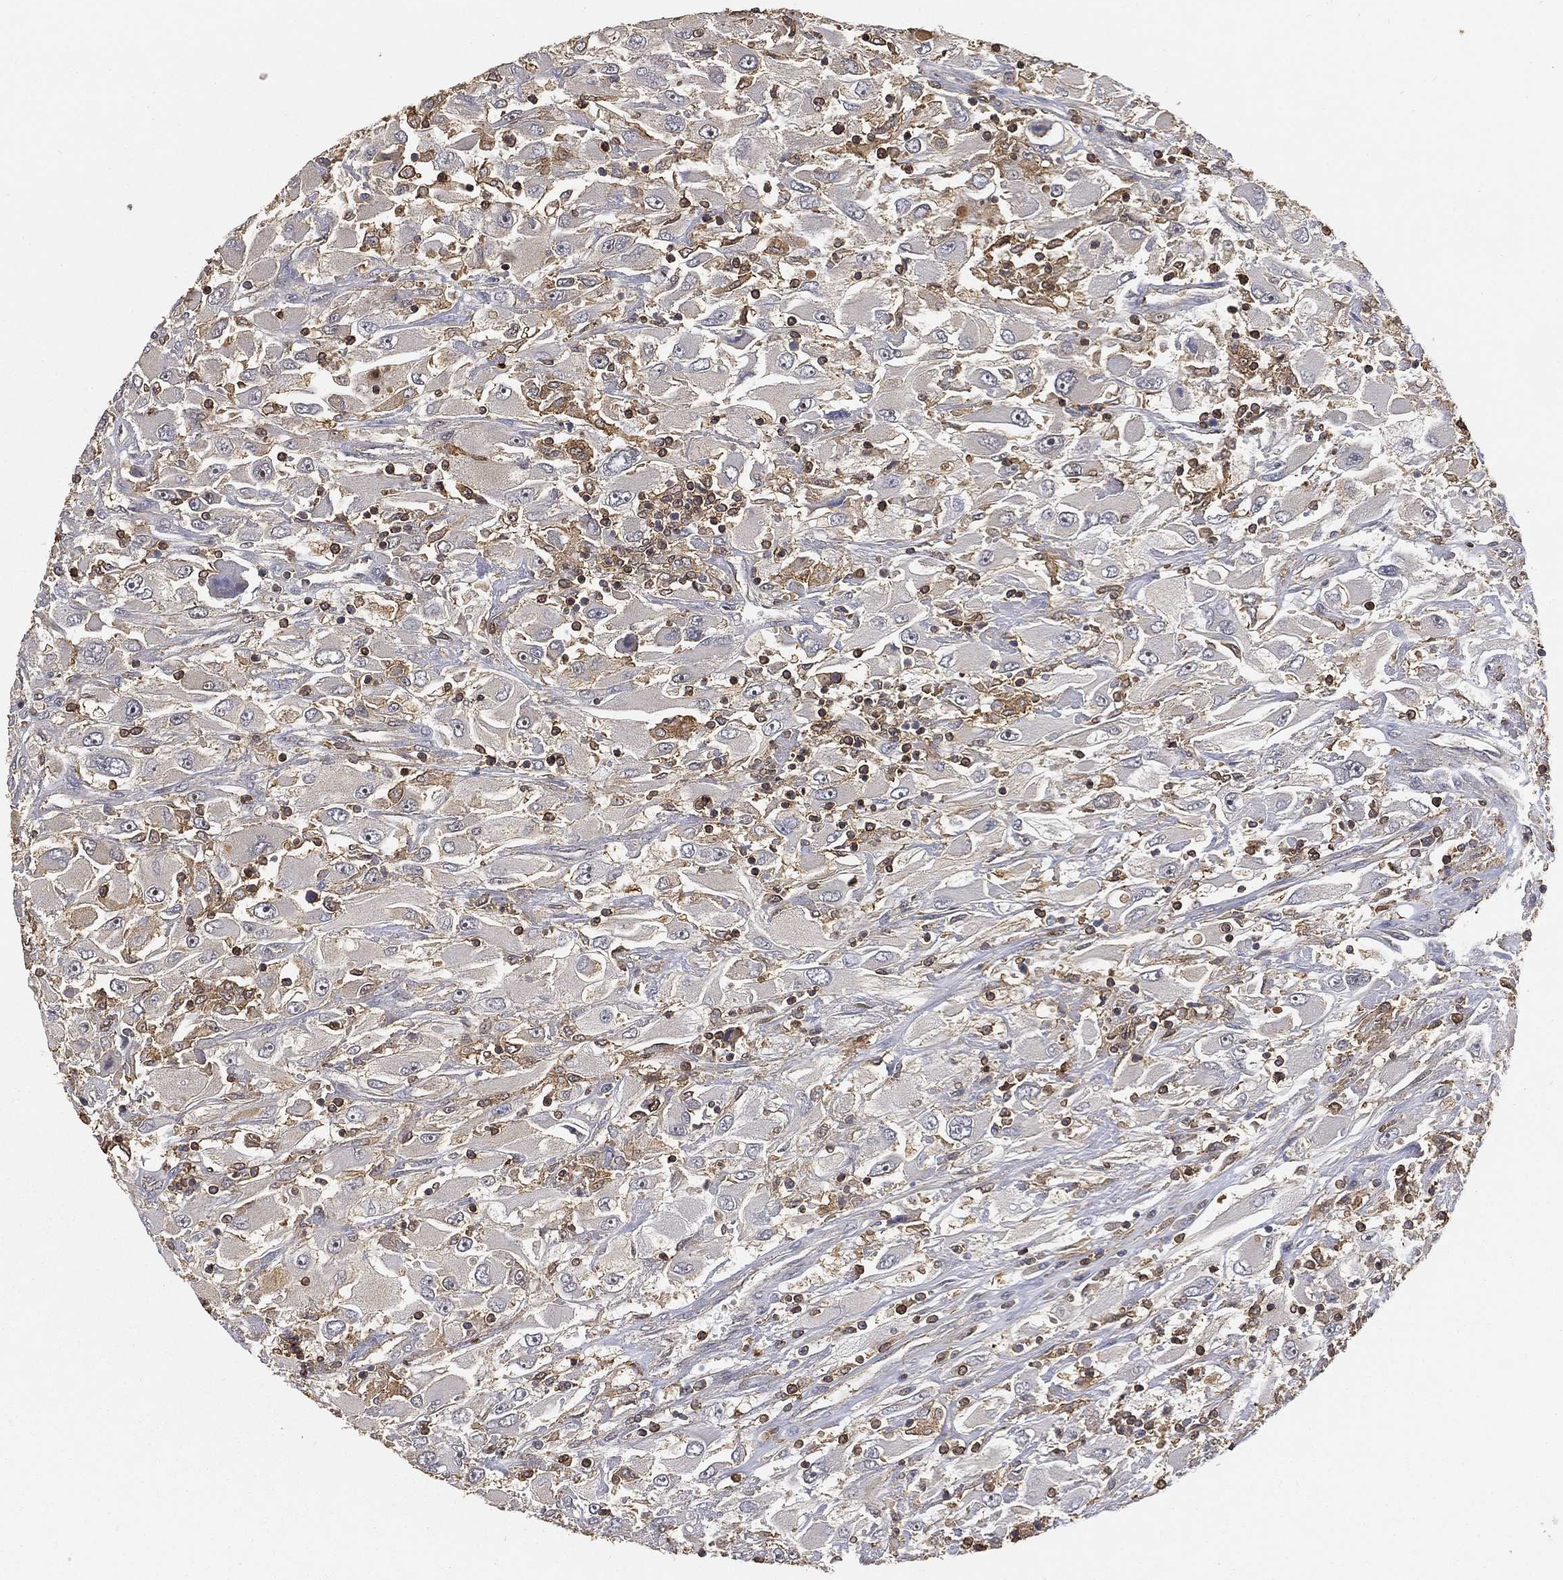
{"staining": {"intensity": "moderate", "quantity": "<25%", "location": "cytoplasmic/membranous"}, "tissue": "renal cancer", "cell_type": "Tumor cells", "image_type": "cancer", "snomed": [{"axis": "morphology", "description": "Adenocarcinoma, NOS"}, {"axis": "topography", "description": "Kidney"}], "caption": "Brown immunohistochemical staining in adenocarcinoma (renal) exhibits moderate cytoplasmic/membranous staining in approximately <25% of tumor cells. (DAB (3,3'-diaminobenzidine) IHC with brightfield microscopy, high magnification).", "gene": "CRYL1", "patient": {"sex": "female", "age": 52}}